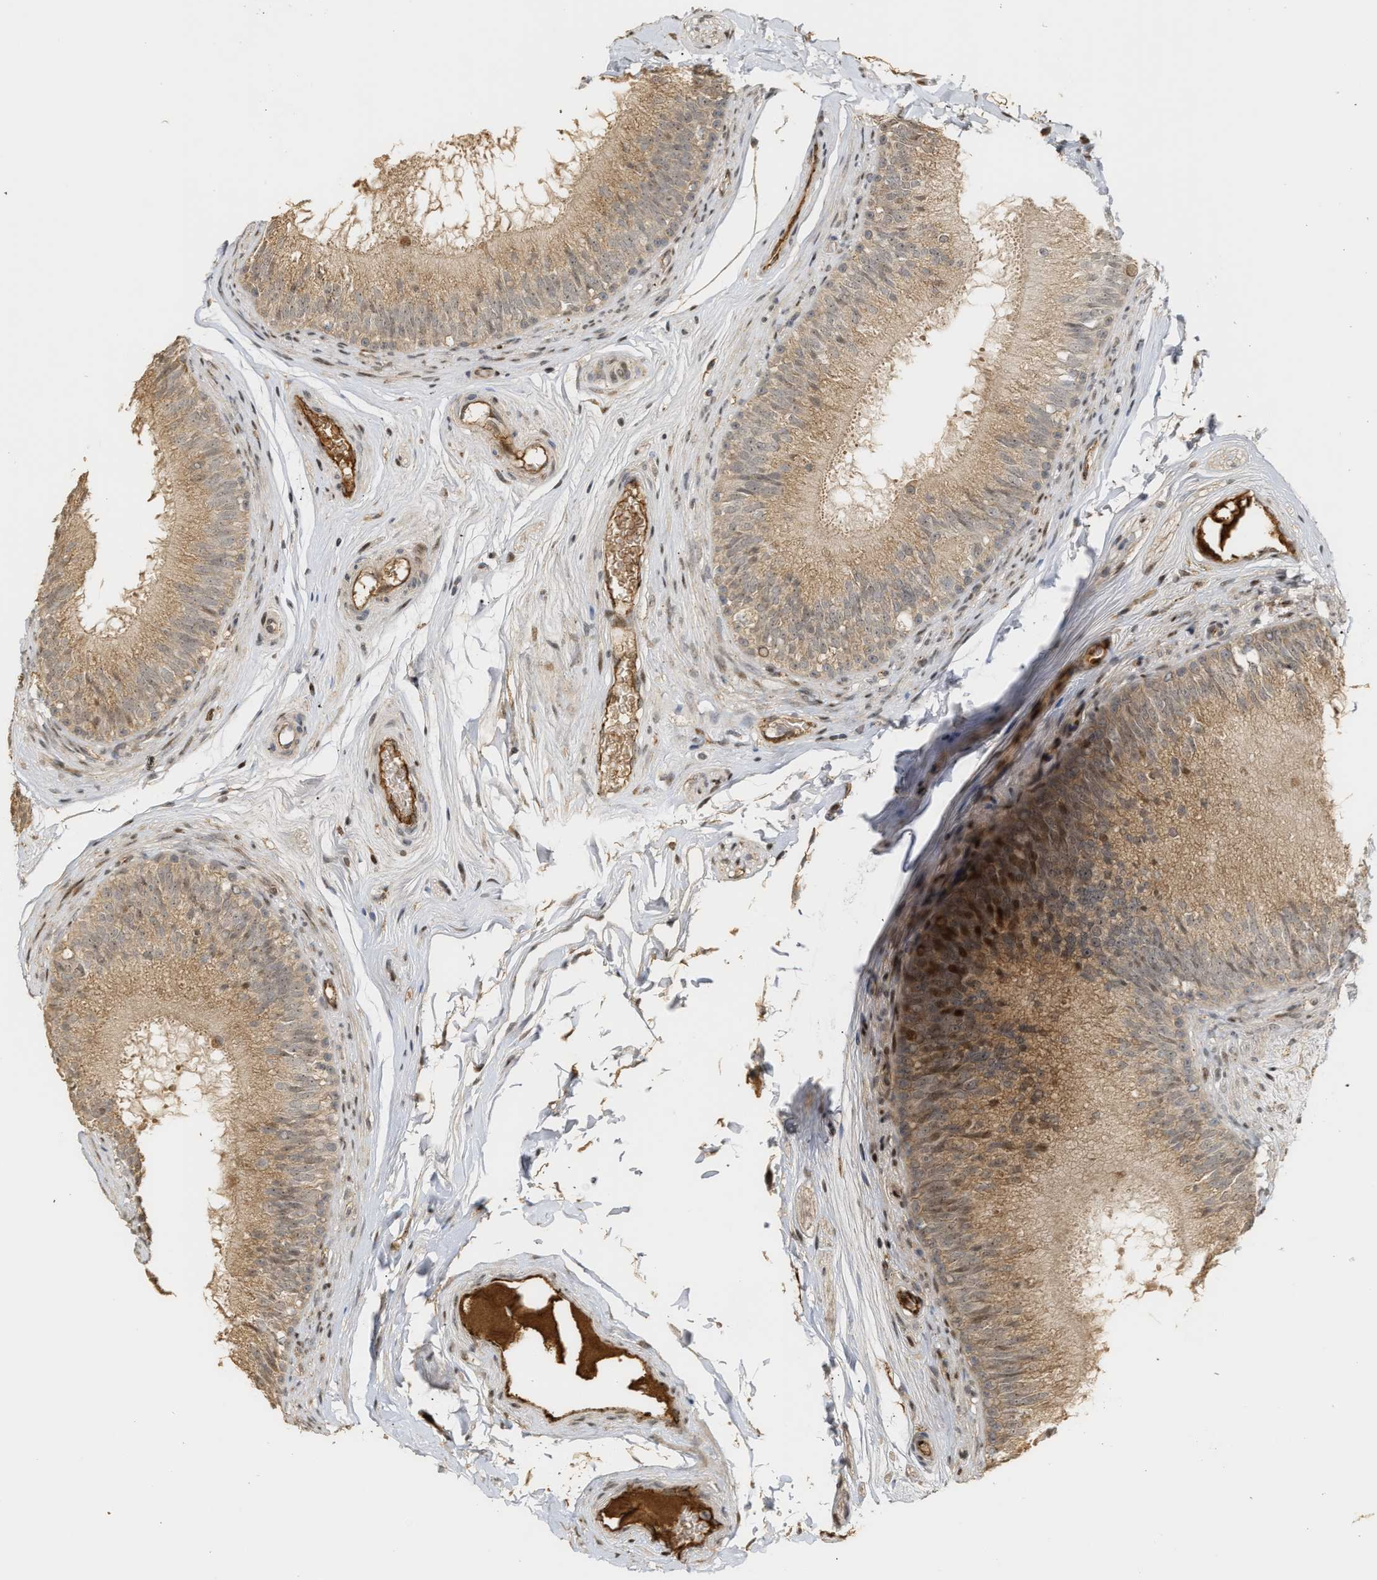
{"staining": {"intensity": "moderate", "quantity": ">75%", "location": "cytoplasmic/membranous,nuclear"}, "tissue": "epididymis", "cell_type": "Glandular cells", "image_type": "normal", "snomed": [{"axis": "morphology", "description": "Normal tissue, NOS"}, {"axis": "topography", "description": "Testis"}, {"axis": "topography", "description": "Epididymis"}], "caption": "Moderate cytoplasmic/membranous,nuclear positivity is identified in approximately >75% of glandular cells in normal epididymis. (Stains: DAB in brown, nuclei in blue, Microscopy: brightfield microscopy at high magnification).", "gene": "ZFAND5", "patient": {"sex": "male", "age": 36}}